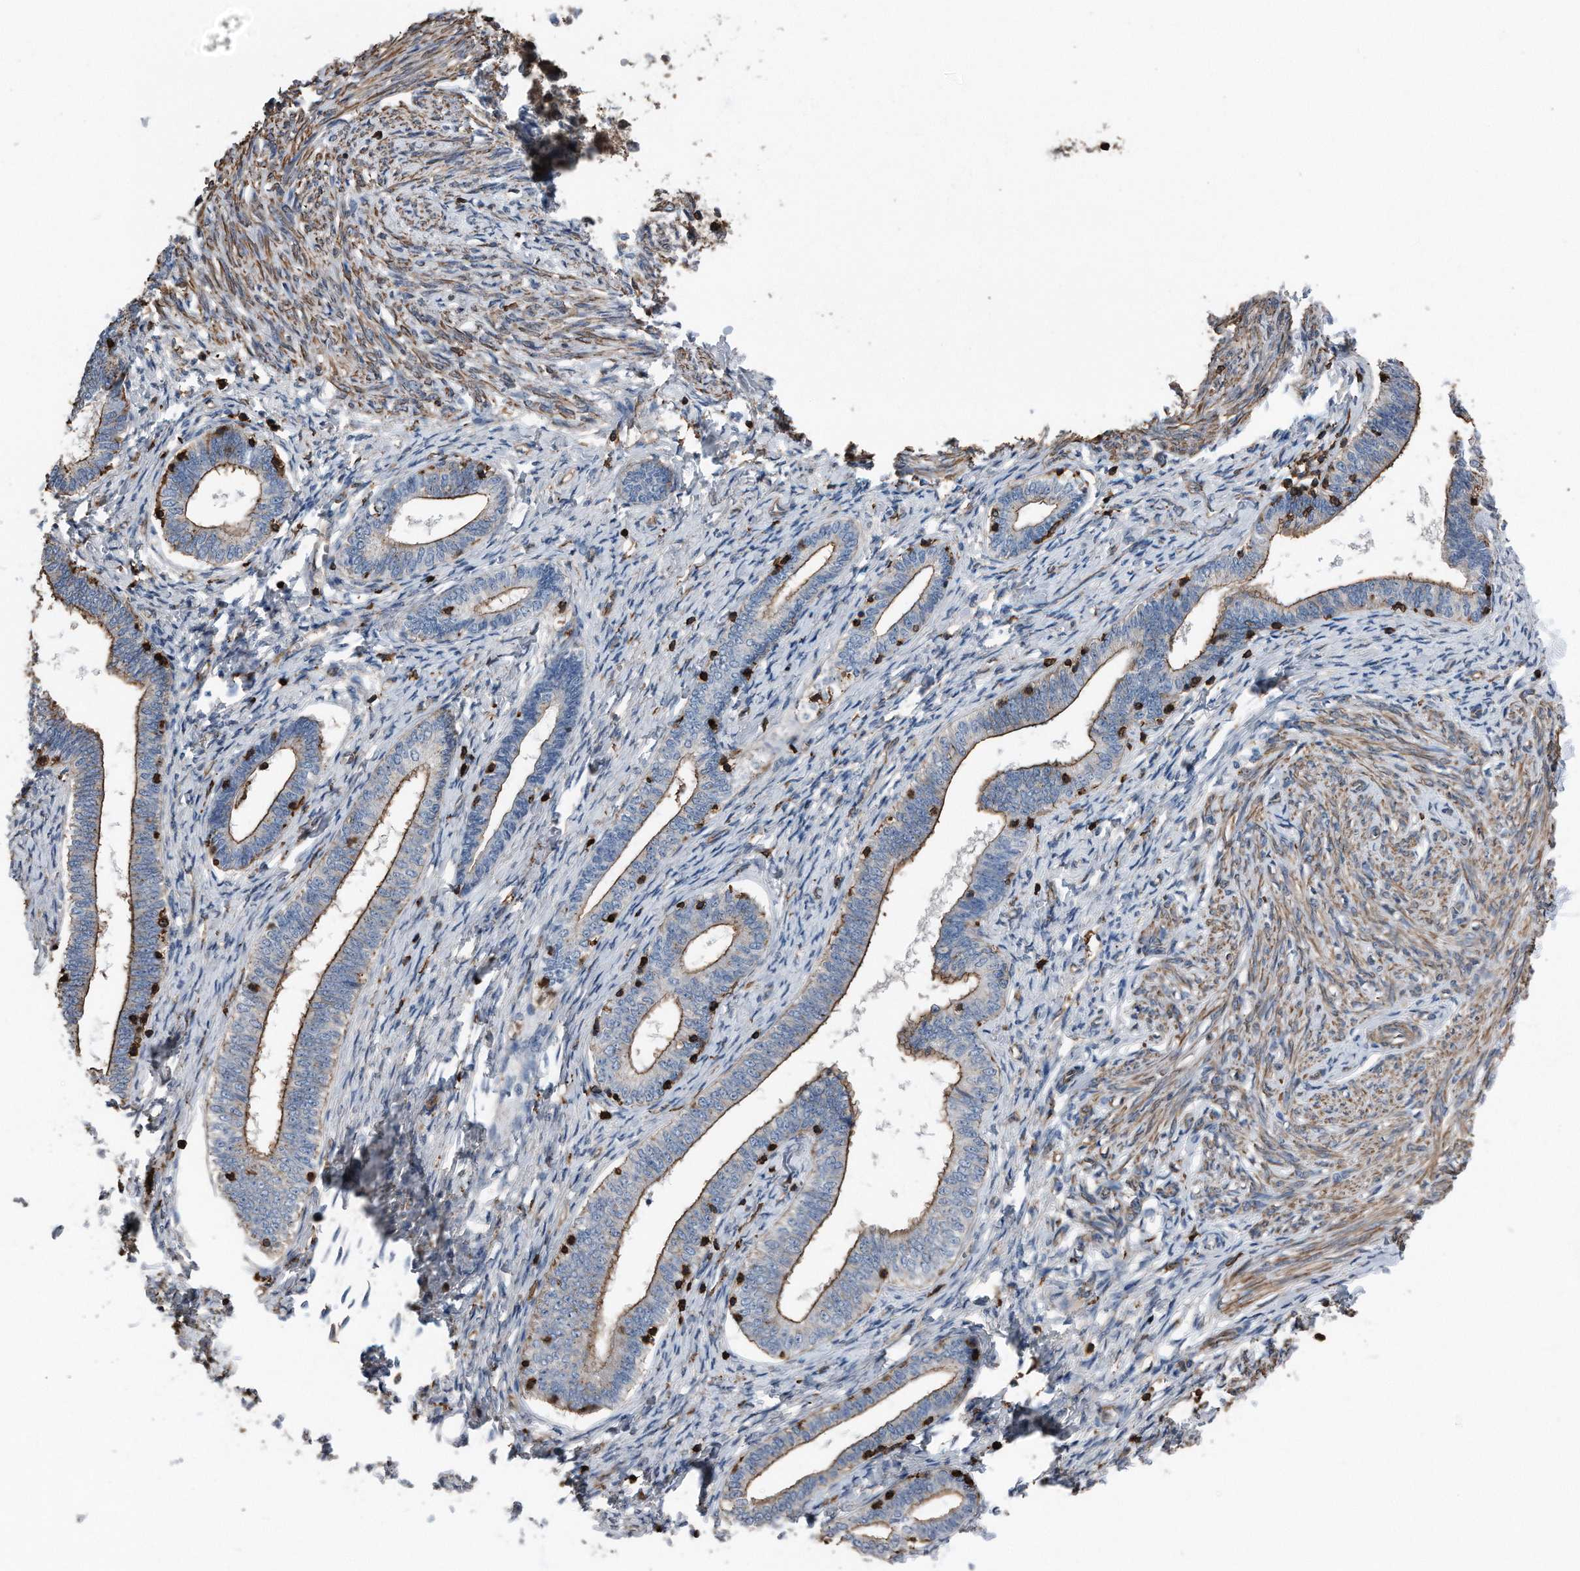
{"staining": {"intensity": "moderate", "quantity": ">75%", "location": "cytoplasmic/membranous"}, "tissue": "endometrium", "cell_type": "Cells in endometrial stroma", "image_type": "normal", "snomed": [{"axis": "morphology", "description": "Normal tissue, NOS"}, {"axis": "topography", "description": "Endometrium"}], "caption": "This is an image of immunohistochemistry staining of normal endometrium, which shows moderate staining in the cytoplasmic/membranous of cells in endometrial stroma.", "gene": "RSPO3", "patient": {"sex": "female", "age": 72}}